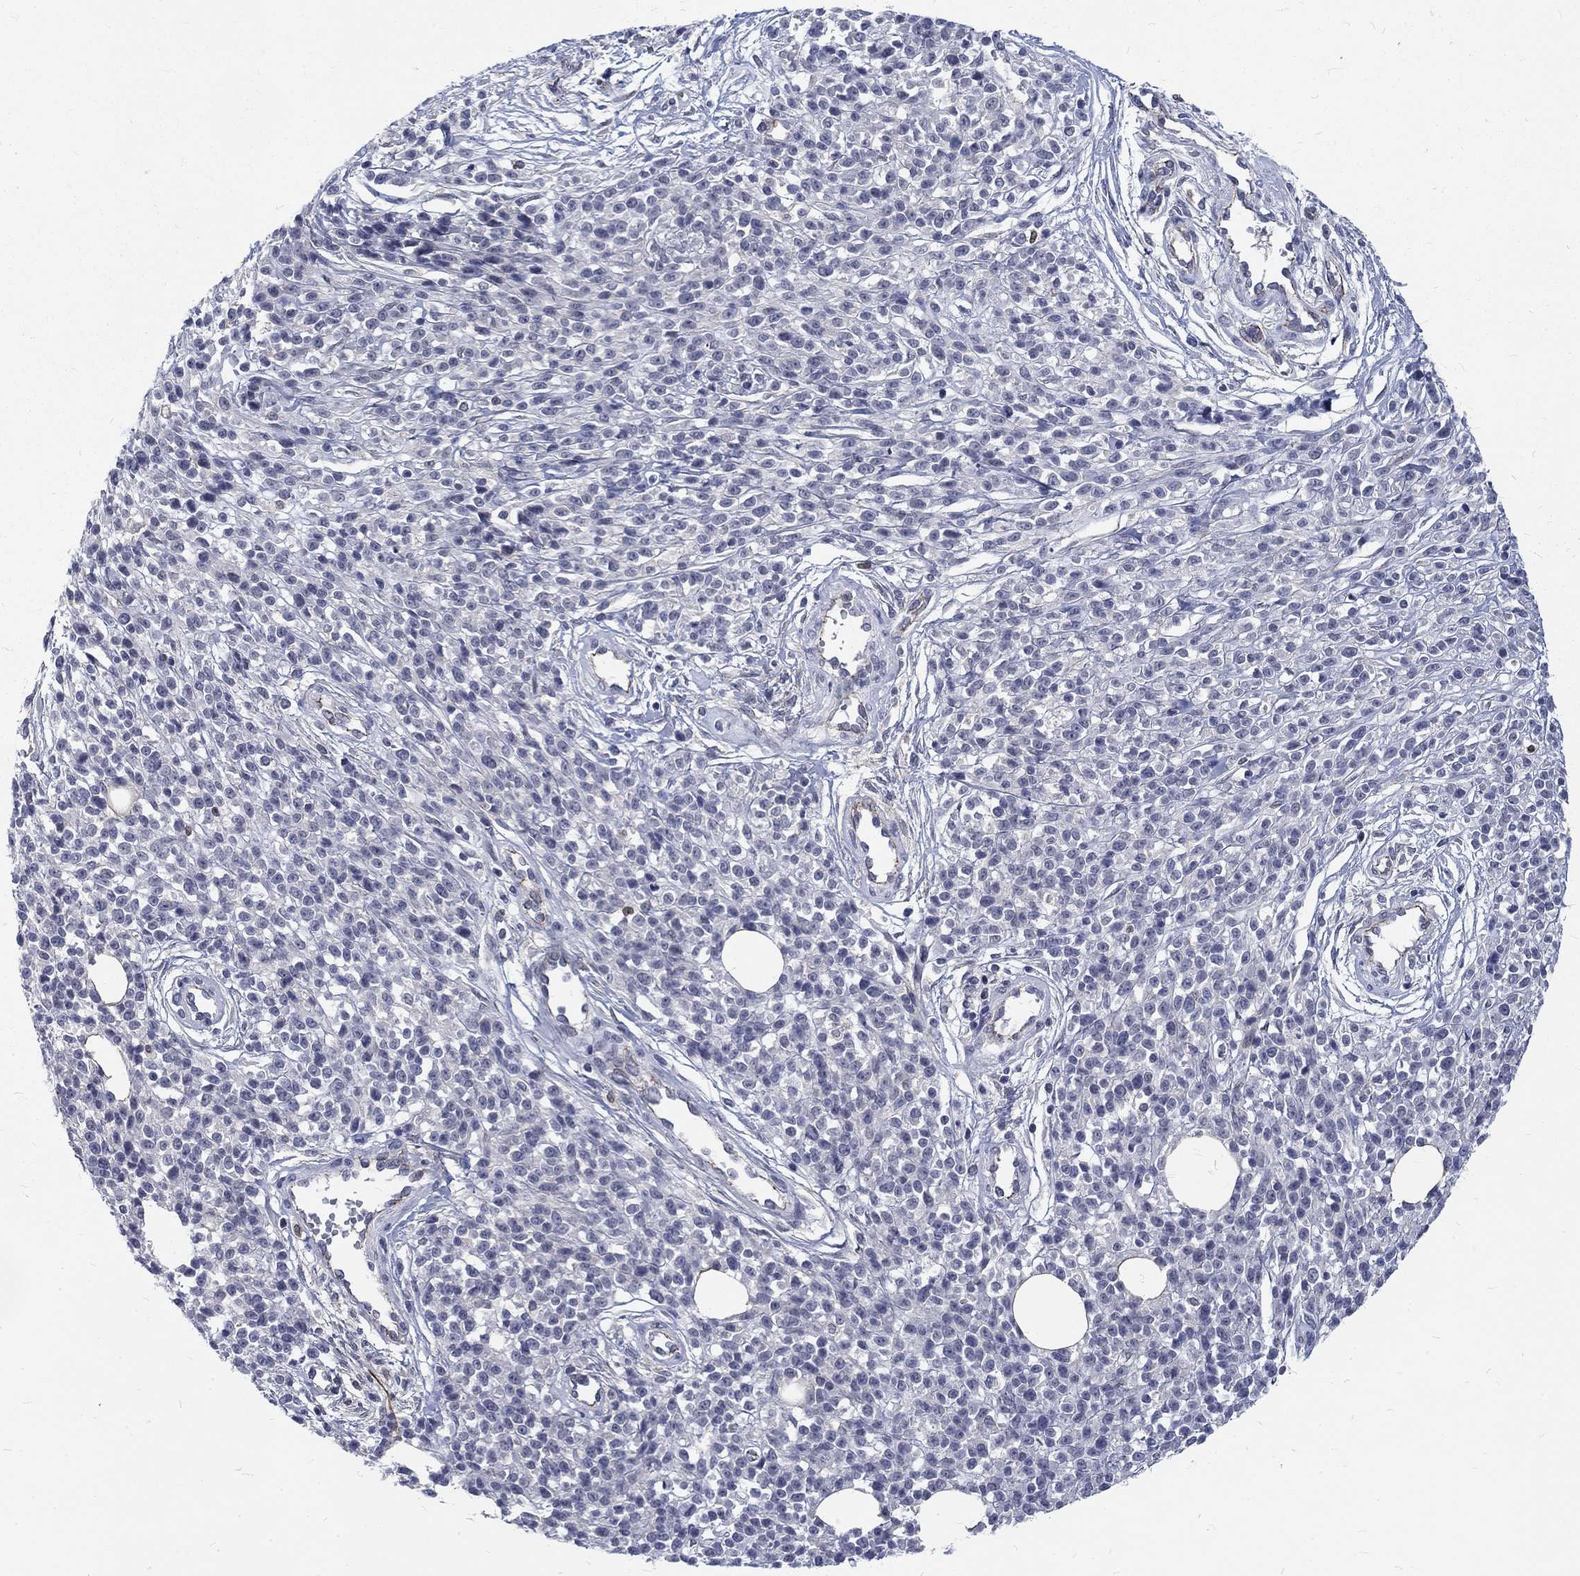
{"staining": {"intensity": "negative", "quantity": "none", "location": "none"}, "tissue": "melanoma", "cell_type": "Tumor cells", "image_type": "cancer", "snomed": [{"axis": "morphology", "description": "Malignant melanoma, NOS"}, {"axis": "topography", "description": "Skin"}, {"axis": "topography", "description": "Skin of trunk"}], "caption": "There is no significant staining in tumor cells of melanoma.", "gene": "PHKA1", "patient": {"sex": "male", "age": 74}}